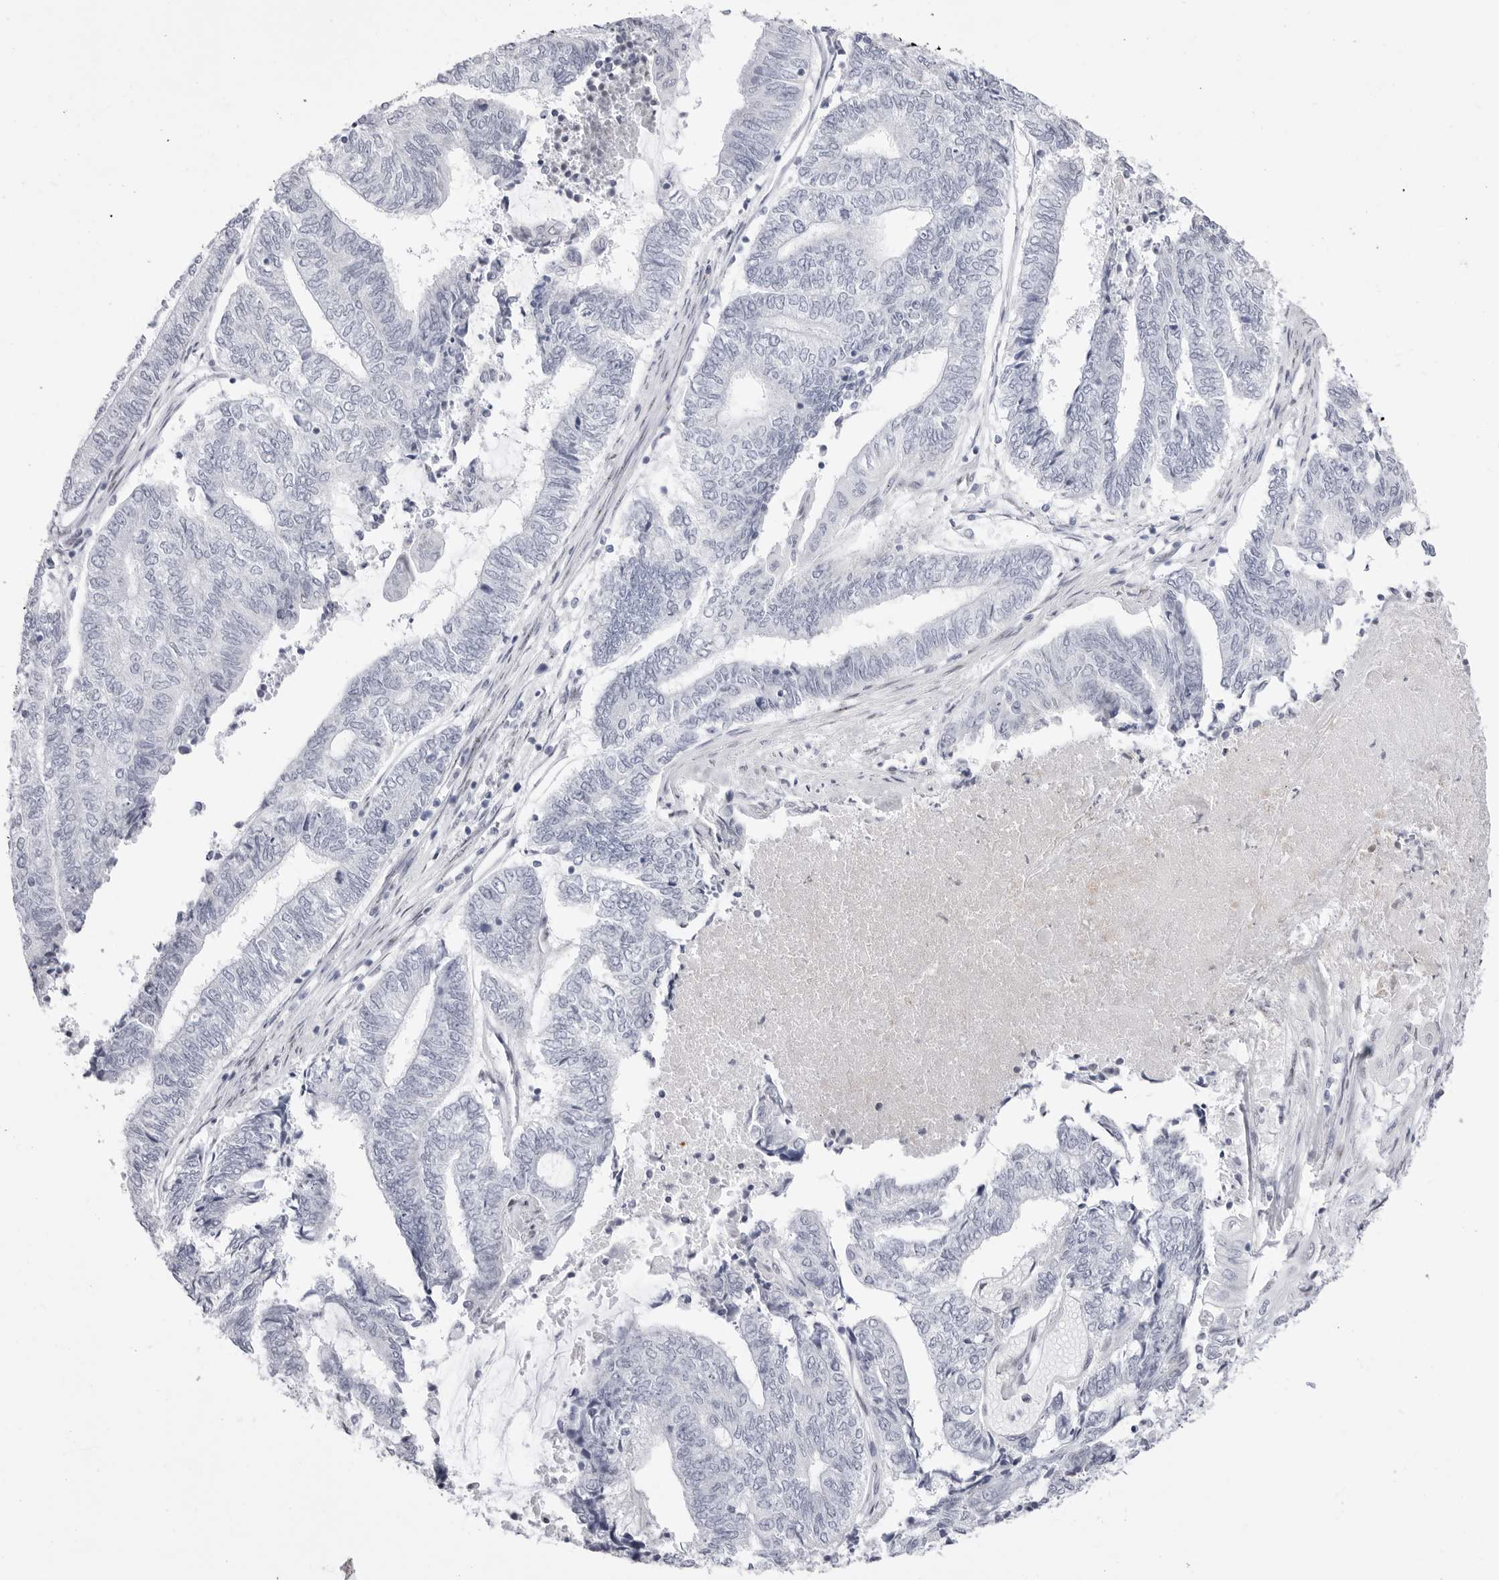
{"staining": {"intensity": "negative", "quantity": "none", "location": "none"}, "tissue": "endometrial cancer", "cell_type": "Tumor cells", "image_type": "cancer", "snomed": [{"axis": "morphology", "description": "Adenocarcinoma, NOS"}, {"axis": "topography", "description": "Uterus"}, {"axis": "topography", "description": "Endometrium"}], "caption": "Endometrial cancer was stained to show a protein in brown. There is no significant staining in tumor cells.", "gene": "TSSK1B", "patient": {"sex": "female", "age": 70}}